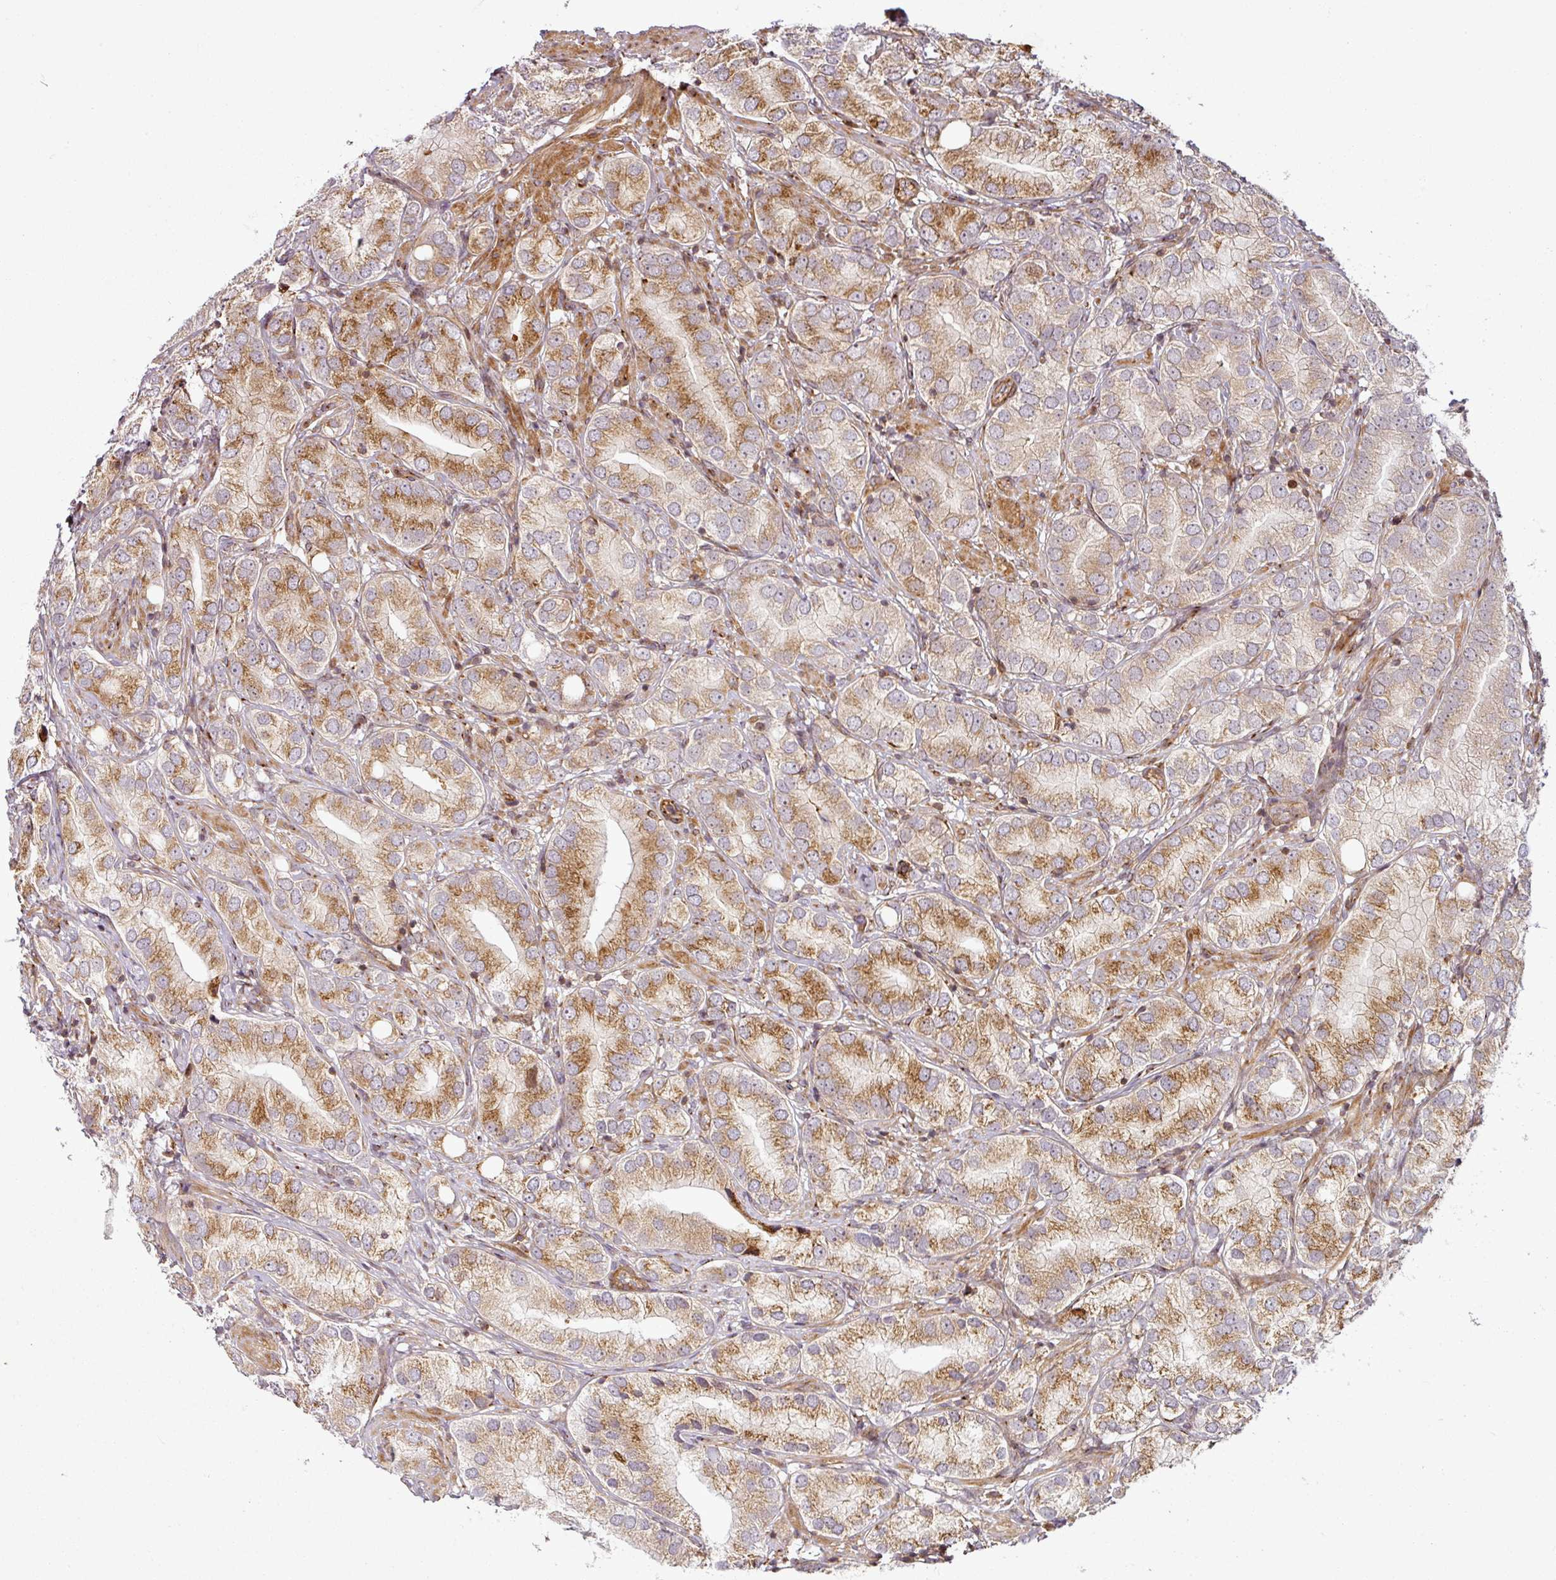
{"staining": {"intensity": "moderate", "quantity": ">75%", "location": "cytoplasmic/membranous"}, "tissue": "prostate cancer", "cell_type": "Tumor cells", "image_type": "cancer", "snomed": [{"axis": "morphology", "description": "Adenocarcinoma, High grade"}, {"axis": "topography", "description": "Prostate"}], "caption": "A histopathology image showing moderate cytoplasmic/membranous staining in approximately >75% of tumor cells in prostate cancer (adenocarcinoma (high-grade)), as visualized by brown immunohistochemical staining.", "gene": "ATAT1", "patient": {"sex": "male", "age": 82}}